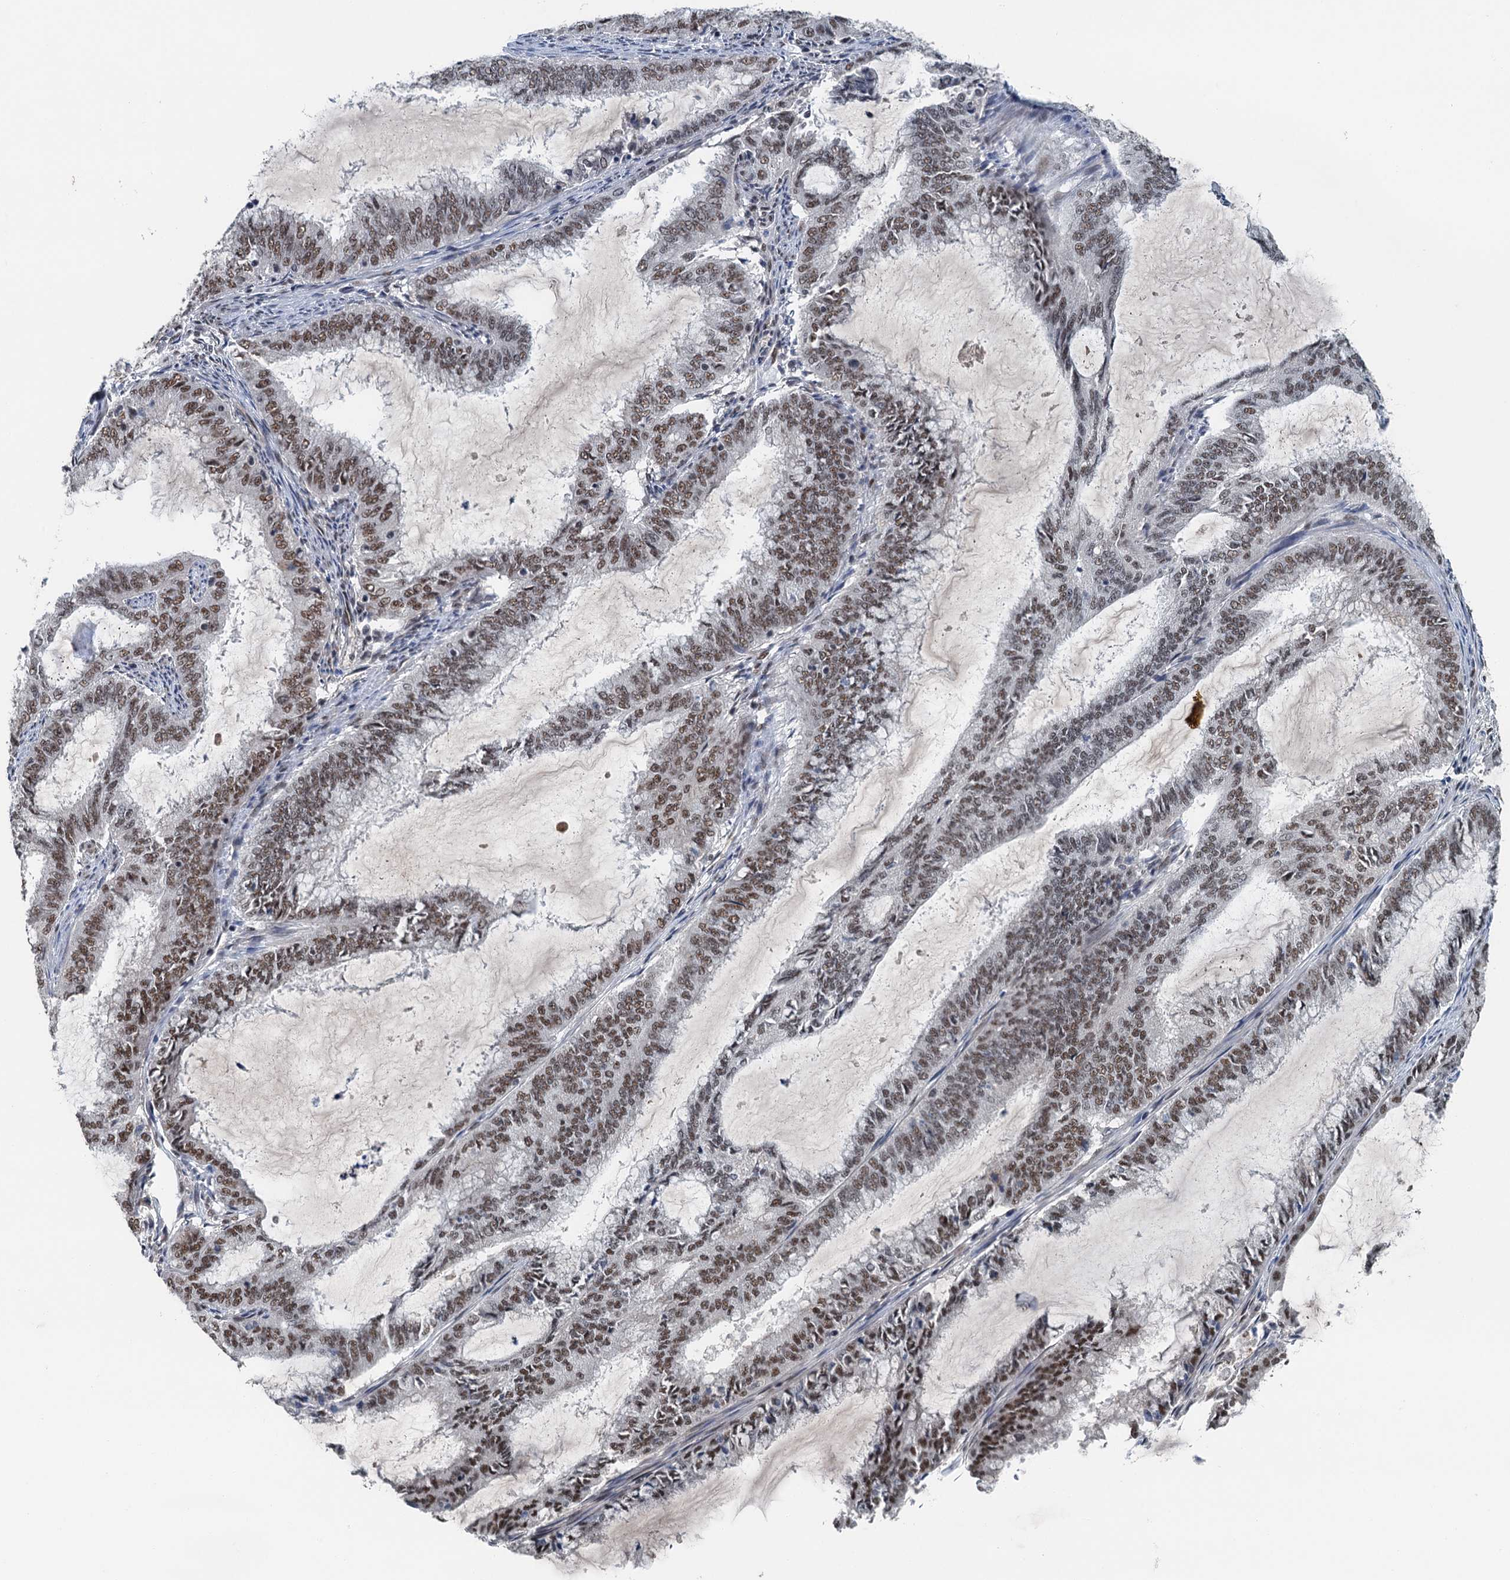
{"staining": {"intensity": "moderate", "quantity": ">75%", "location": "nuclear"}, "tissue": "endometrial cancer", "cell_type": "Tumor cells", "image_type": "cancer", "snomed": [{"axis": "morphology", "description": "Adenocarcinoma, NOS"}, {"axis": "topography", "description": "Endometrium"}], "caption": "This is a micrograph of IHC staining of endometrial adenocarcinoma, which shows moderate positivity in the nuclear of tumor cells.", "gene": "MTA3", "patient": {"sex": "female", "age": 51}}